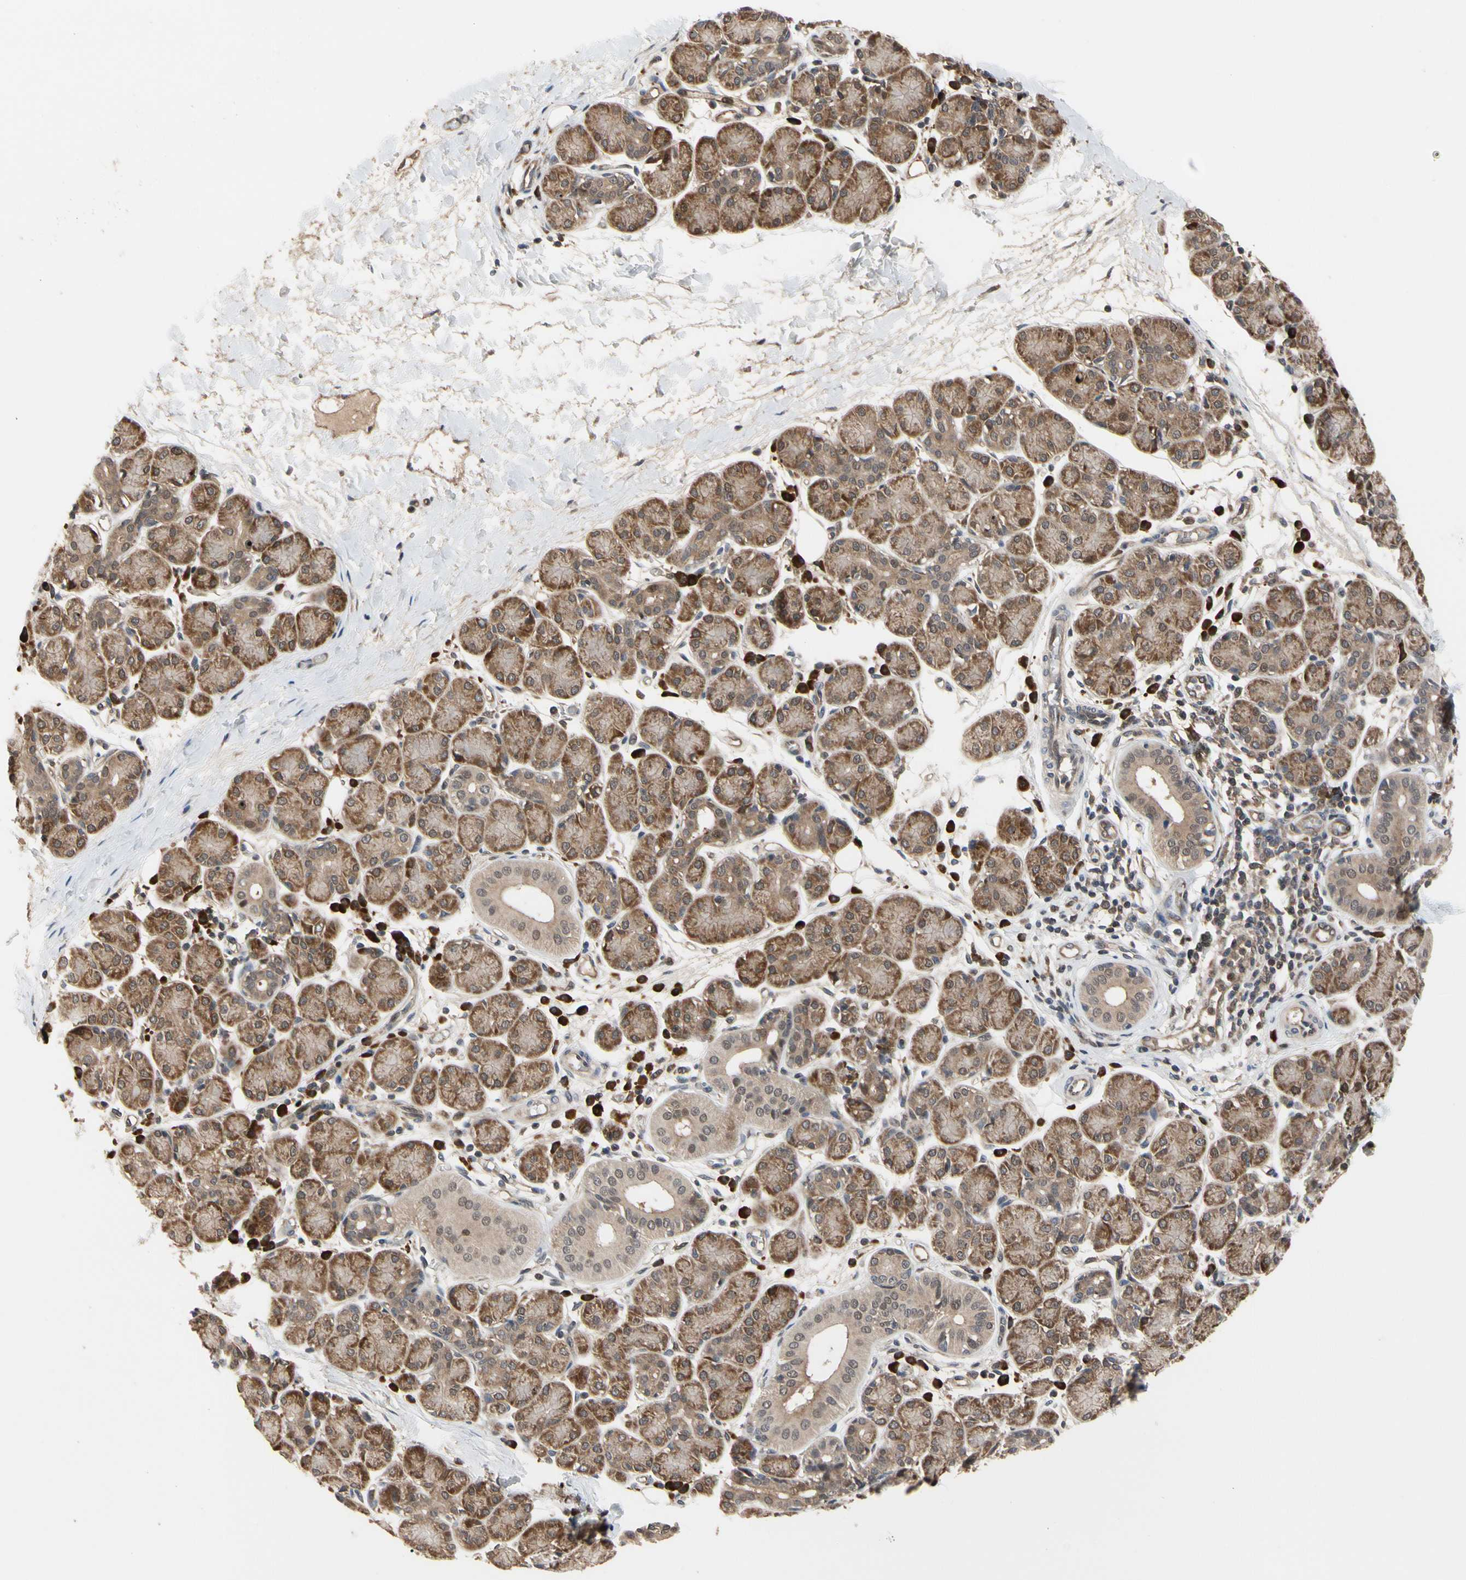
{"staining": {"intensity": "strong", "quantity": ">75%", "location": "cytoplasmic/membranous"}, "tissue": "salivary gland", "cell_type": "Glandular cells", "image_type": "normal", "snomed": [{"axis": "morphology", "description": "Normal tissue, NOS"}, {"axis": "morphology", "description": "Inflammation, NOS"}, {"axis": "topography", "description": "Lymph node"}, {"axis": "topography", "description": "Salivary gland"}], "caption": "The immunohistochemical stain highlights strong cytoplasmic/membranous positivity in glandular cells of unremarkable salivary gland.", "gene": "CYTIP", "patient": {"sex": "male", "age": 3}}